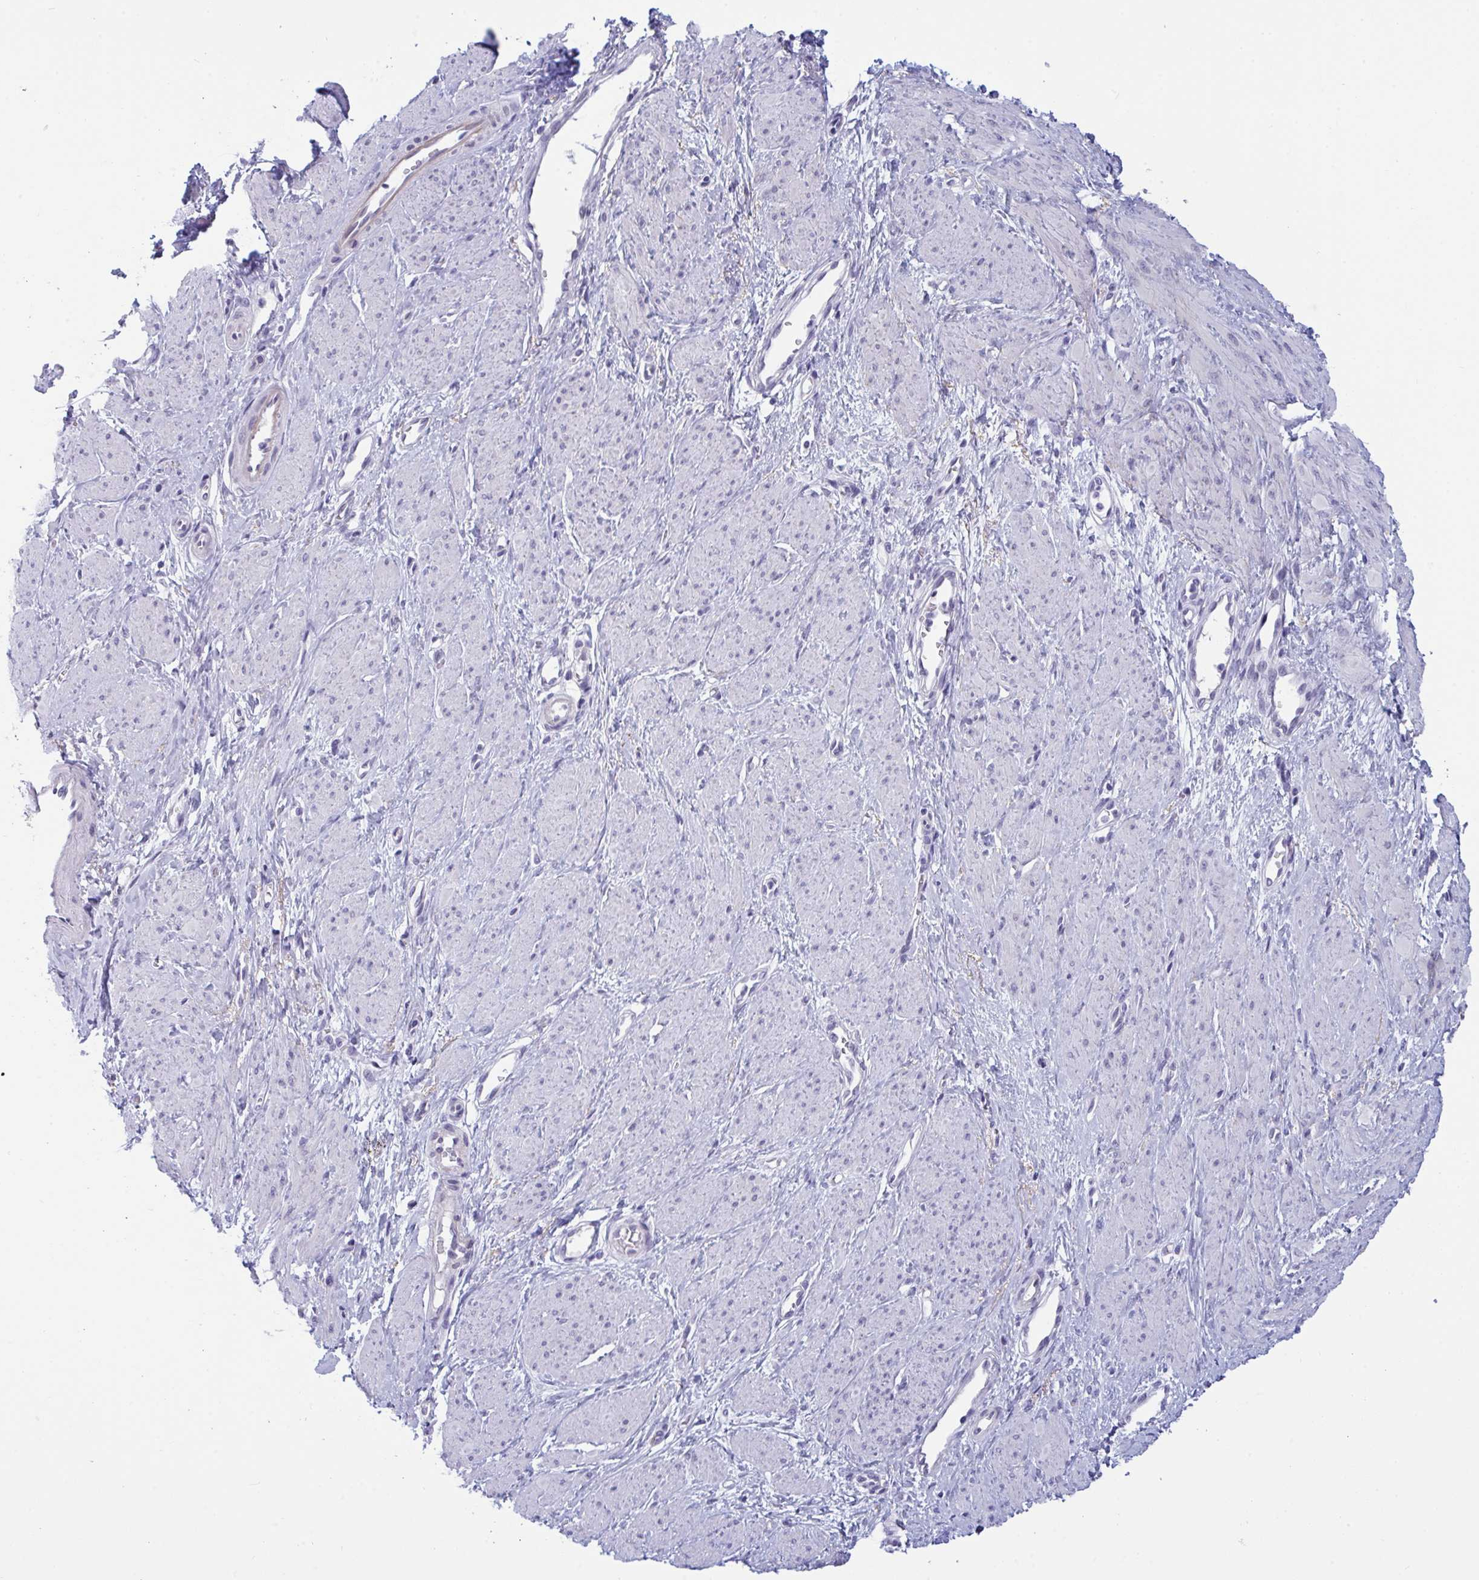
{"staining": {"intensity": "negative", "quantity": "none", "location": "none"}, "tissue": "smooth muscle", "cell_type": "Smooth muscle cells", "image_type": "normal", "snomed": [{"axis": "morphology", "description": "Normal tissue, NOS"}, {"axis": "topography", "description": "Smooth muscle"}, {"axis": "topography", "description": "Uterus"}], "caption": "The histopathology image displays no significant staining in smooth muscle cells of smooth muscle. (DAB immunohistochemistry visualized using brightfield microscopy, high magnification).", "gene": "PRDM9", "patient": {"sex": "female", "age": 39}}